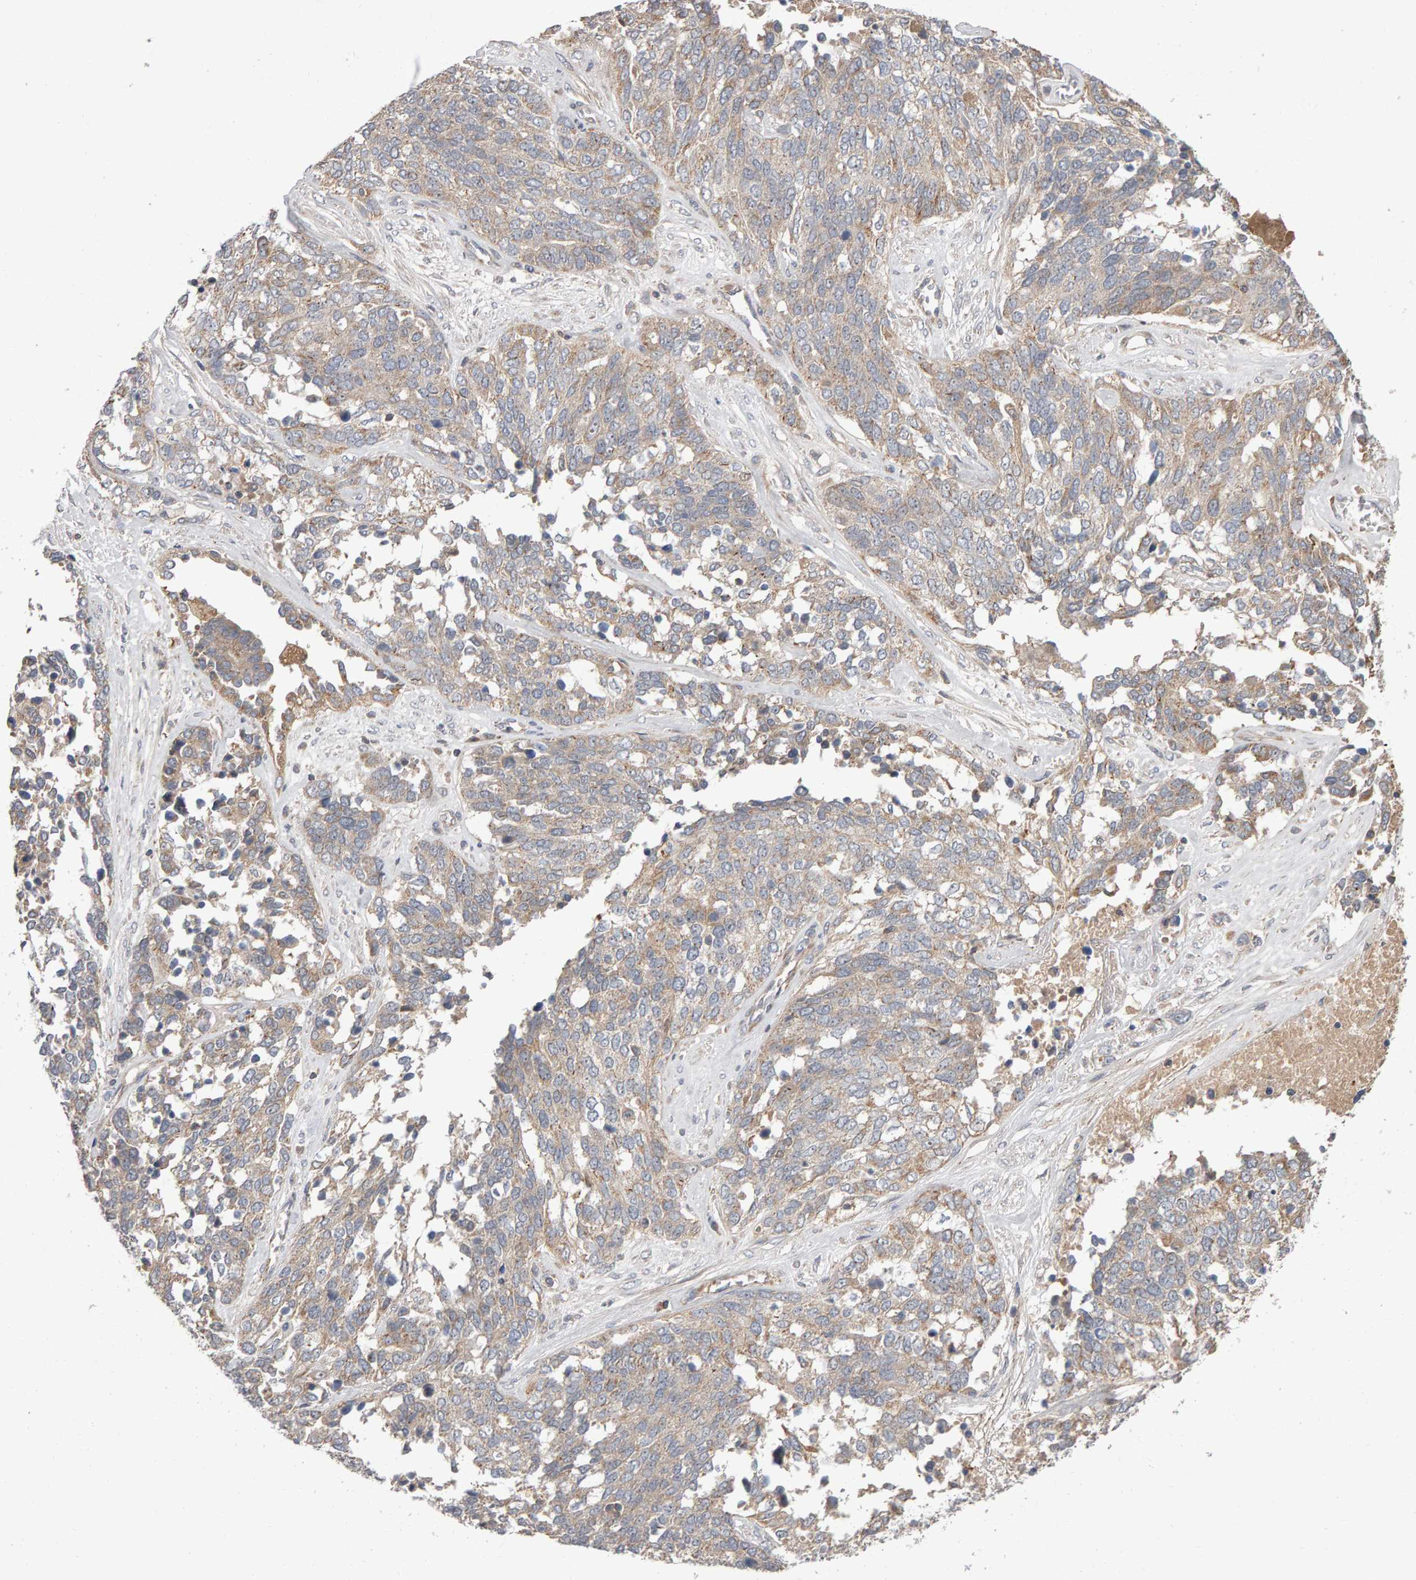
{"staining": {"intensity": "weak", "quantity": ">75%", "location": "cytoplasmic/membranous"}, "tissue": "ovarian cancer", "cell_type": "Tumor cells", "image_type": "cancer", "snomed": [{"axis": "morphology", "description": "Cystadenocarcinoma, serous, NOS"}, {"axis": "topography", "description": "Ovary"}], "caption": "Immunohistochemical staining of serous cystadenocarcinoma (ovarian) reveals low levels of weak cytoplasmic/membranous staining in approximately >75% of tumor cells.", "gene": "PGS1", "patient": {"sex": "female", "age": 44}}